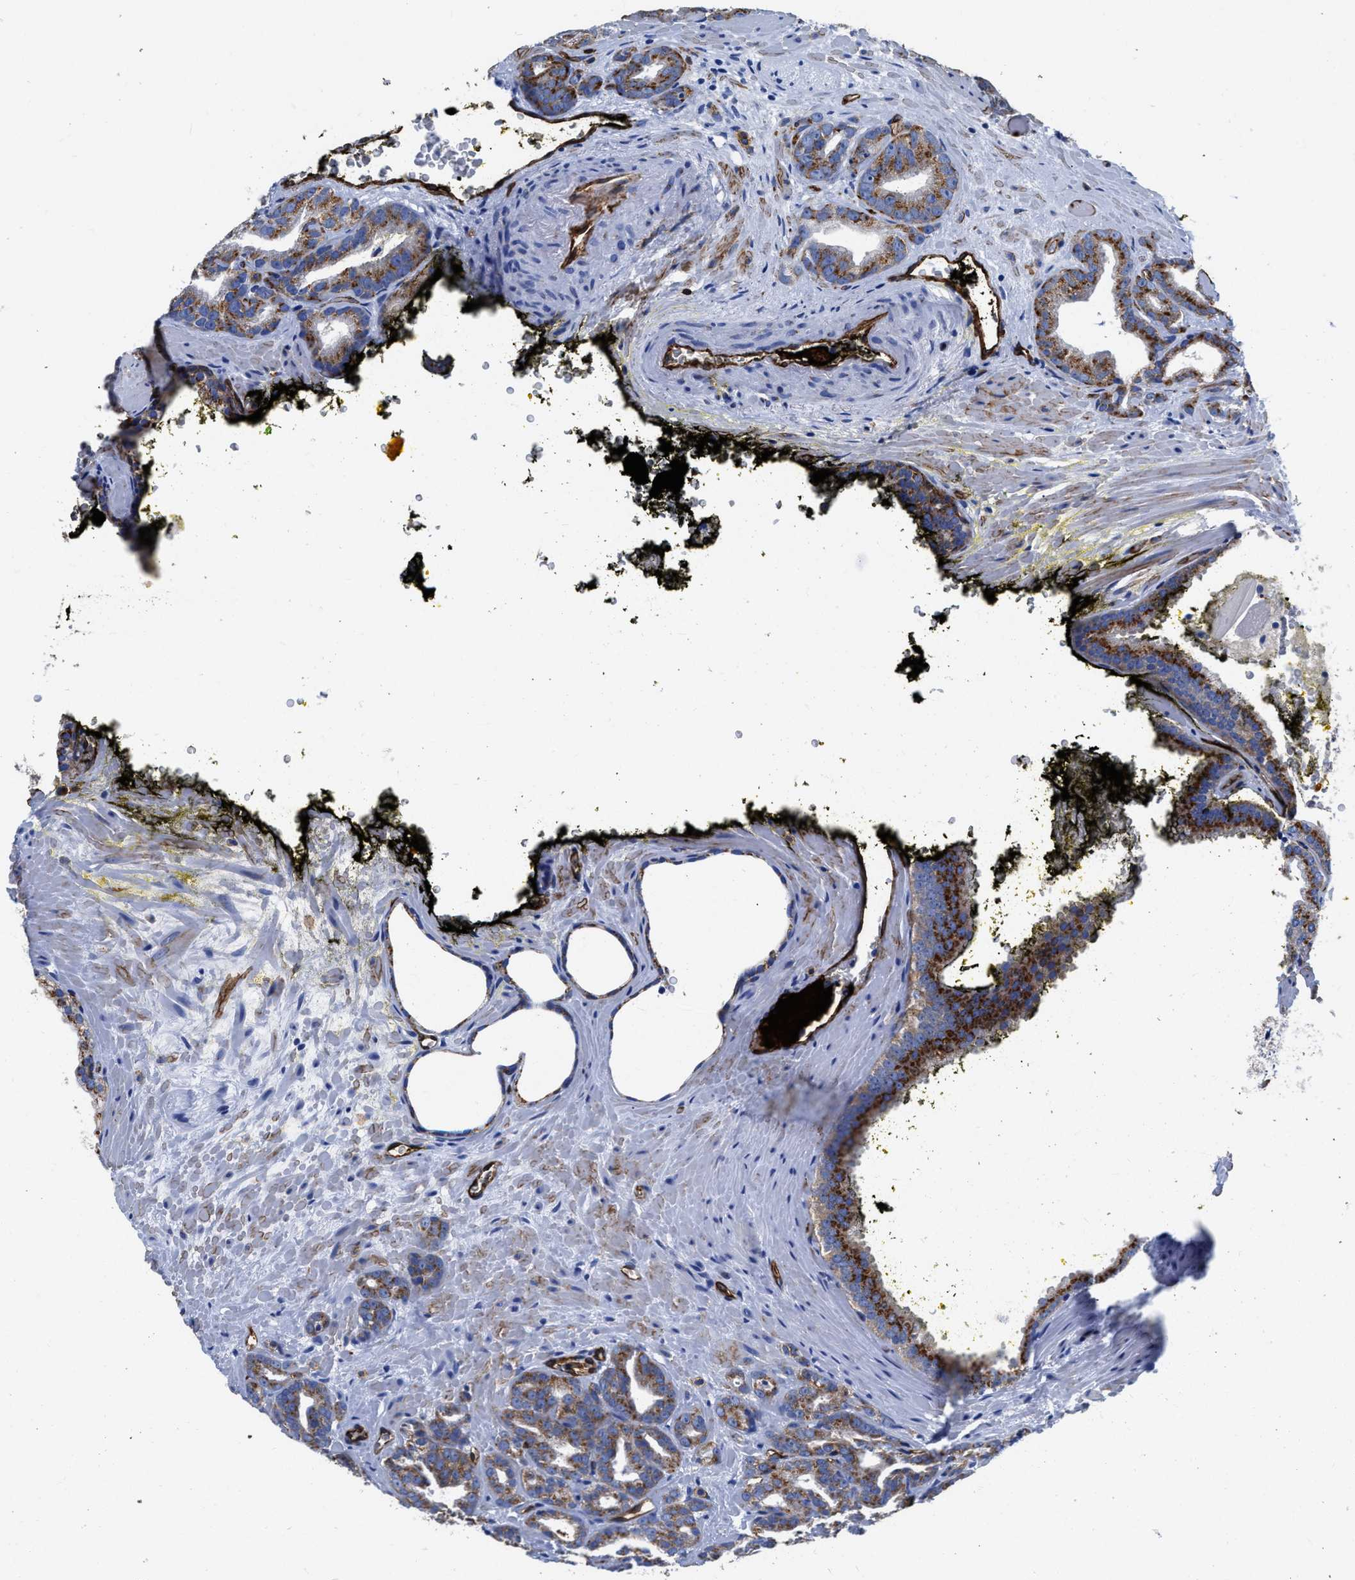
{"staining": {"intensity": "moderate", "quantity": ">75%", "location": "cytoplasmic/membranous"}, "tissue": "prostate cancer", "cell_type": "Tumor cells", "image_type": "cancer", "snomed": [{"axis": "morphology", "description": "Adenocarcinoma, Low grade"}, {"axis": "topography", "description": "Prostate"}], "caption": "This is an image of immunohistochemistry staining of prostate adenocarcinoma (low-grade), which shows moderate positivity in the cytoplasmic/membranous of tumor cells.", "gene": "TVP23B", "patient": {"sex": "male", "age": 63}}